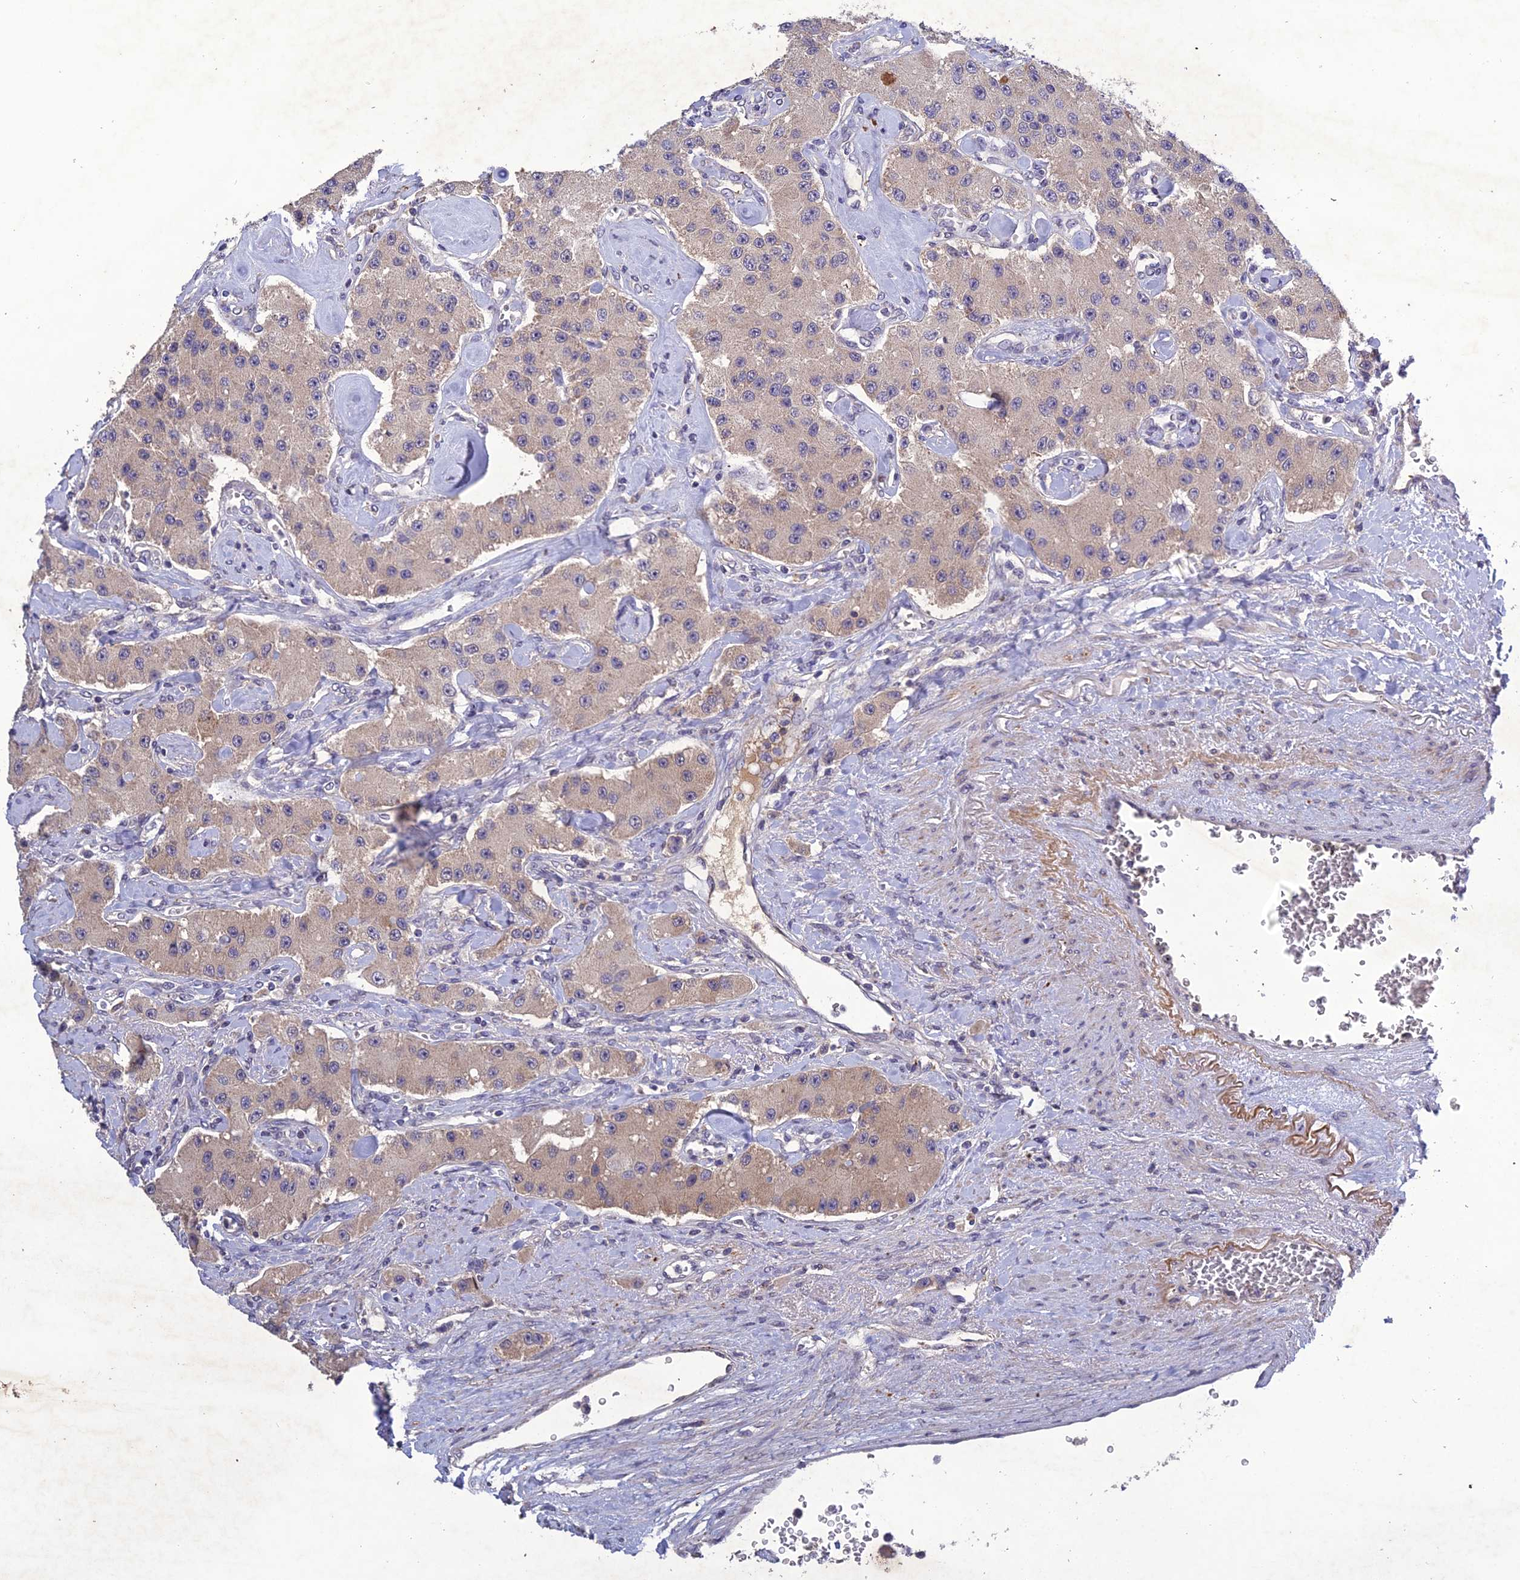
{"staining": {"intensity": "weak", "quantity": "<25%", "location": "cytoplasmic/membranous"}, "tissue": "carcinoid", "cell_type": "Tumor cells", "image_type": "cancer", "snomed": [{"axis": "morphology", "description": "Carcinoid, malignant, NOS"}, {"axis": "topography", "description": "Pancreas"}], "caption": "An image of carcinoid stained for a protein exhibits no brown staining in tumor cells.", "gene": "SLC39A13", "patient": {"sex": "male", "age": 41}}